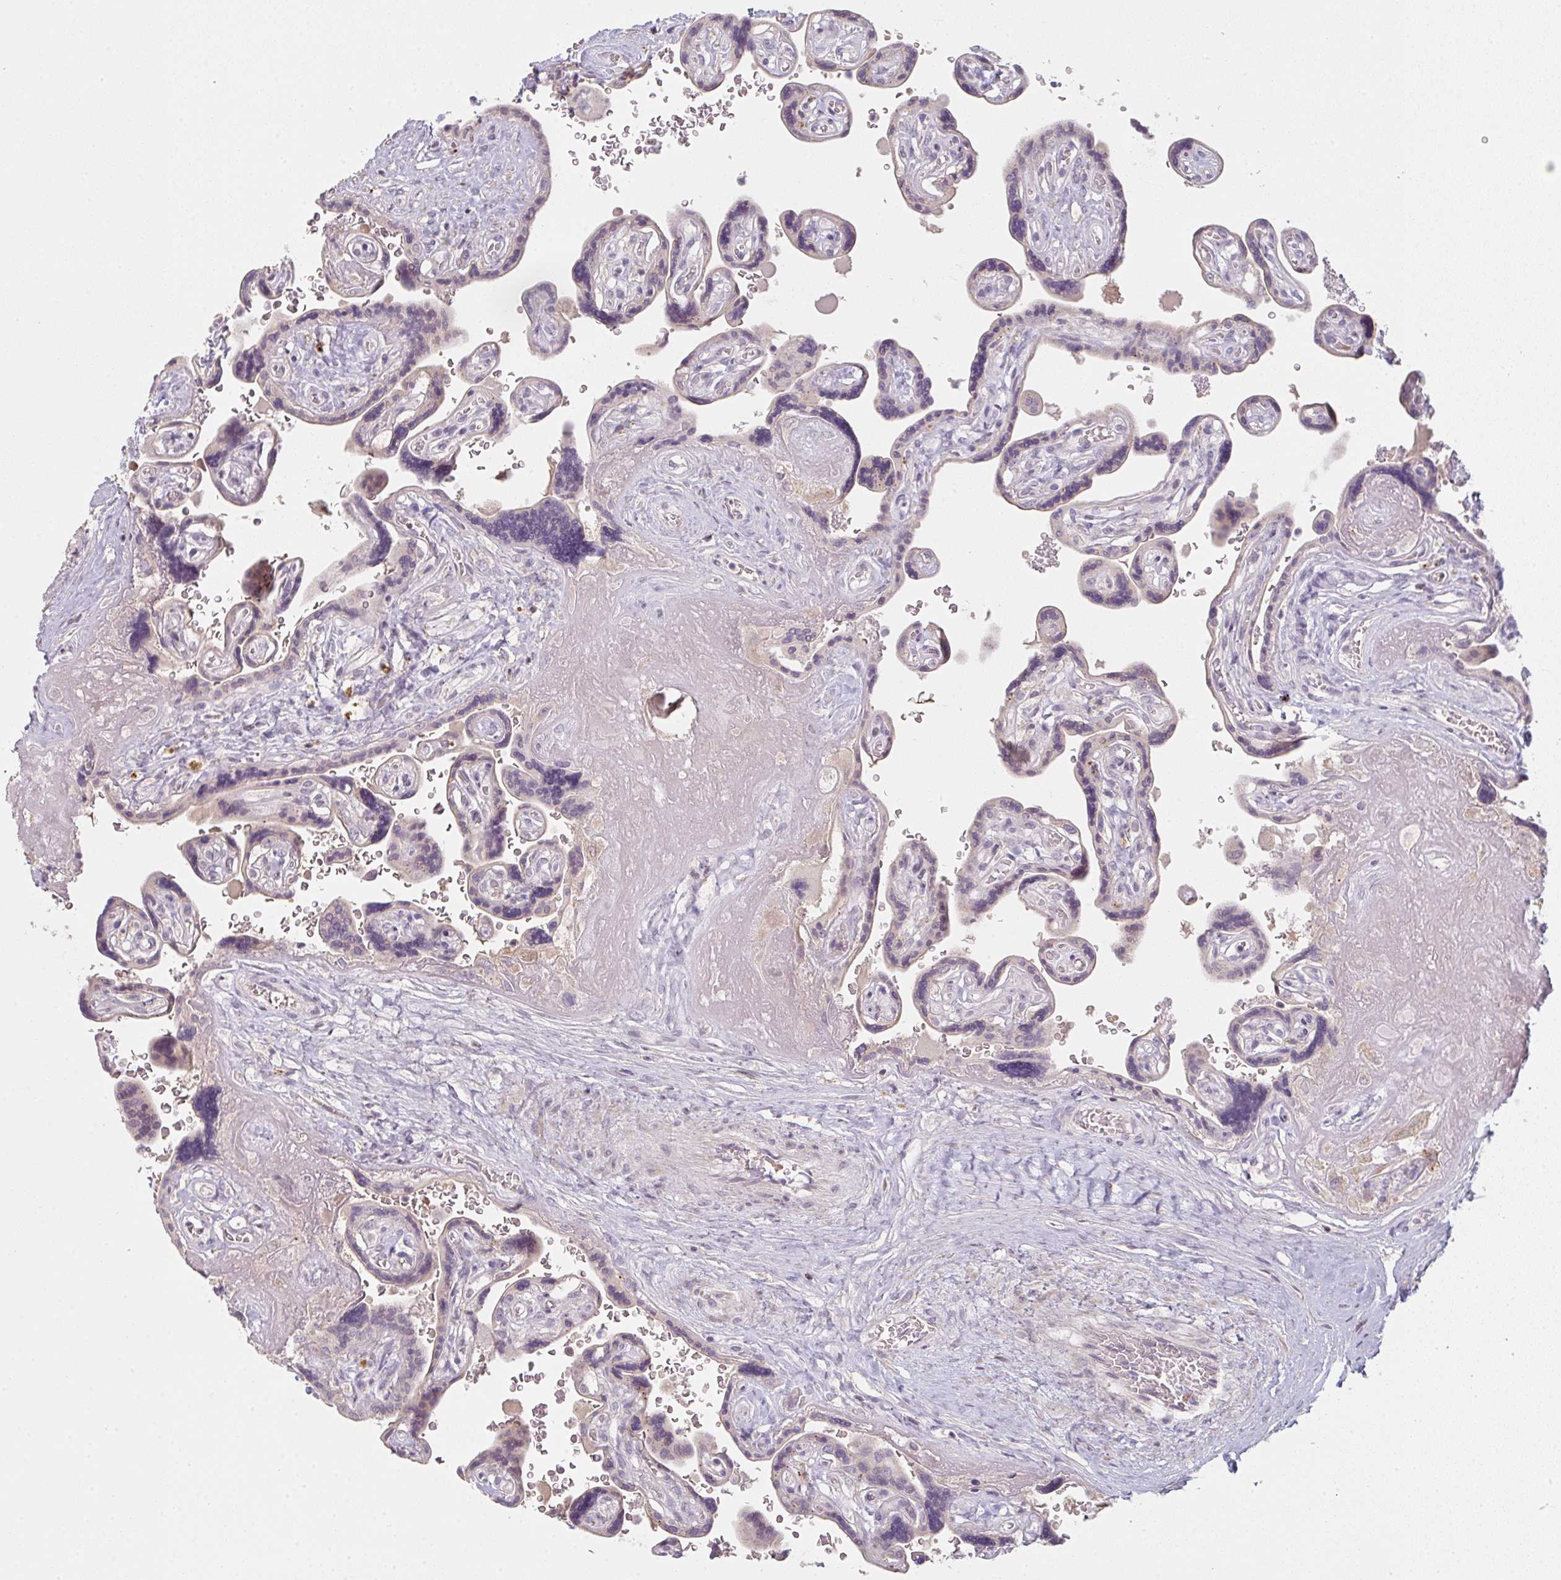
{"staining": {"intensity": "weak", "quantity": "<25%", "location": "cytoplasmic/membranous"}, "tissue": "placenta", "cell_type": "Decidual cells", "image_type": "normal", "snomed": [{"axis": "morphology", "description": "Normal tissue, NOS"}, {"axis": "topography", "description": "Placenta"}], "caption": "Immunohistochemistry of normal human placenta demonstrates no expression in decidual cells. (Immunohistochemistry (ihc), brightfield microscopy, high magnification).", "gene": "TMEM237", "patient": {"sex": "female", "age": 32}}